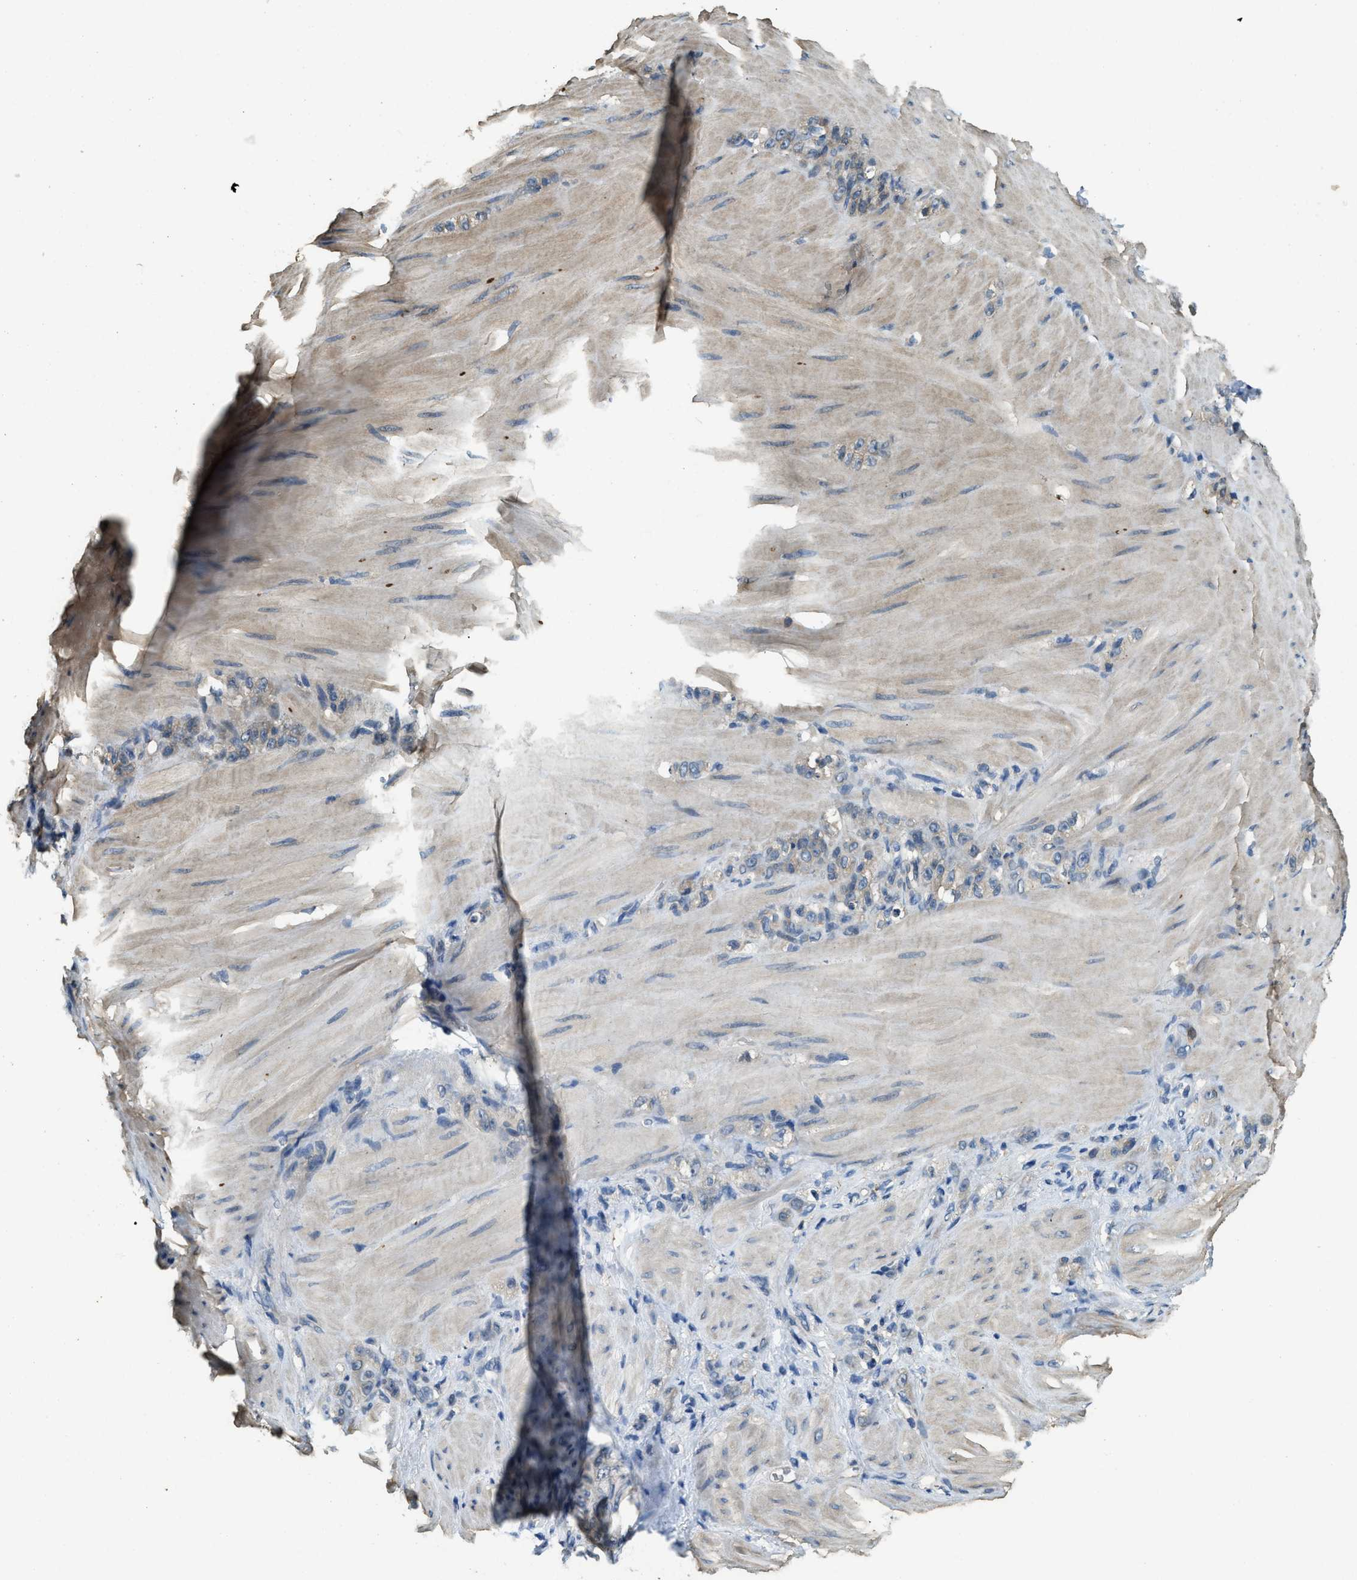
{"staining": {"intensity": "negative", "quantity": "none", "location": "none"}, "tissue": "stomach cancer", "cell_type": "Tumor cells", "image_type": "cancer", "snomed": [{"axis": "morphology", "description": "Normal tissue, NOS"}, {"axis": "morphology", "description": "Adenocarcinoma, NOS"}, {"axis": "topography", "description": "Stomach"}], "caption": "A micrograph of human stomach adenocarcinoma is negative for staining in tumor cells. (DAB IHC visualized using brightfield microscopy, high magnification).", "gene": "ATP8B1", "patient": {"sex": "male", "age": 82}}